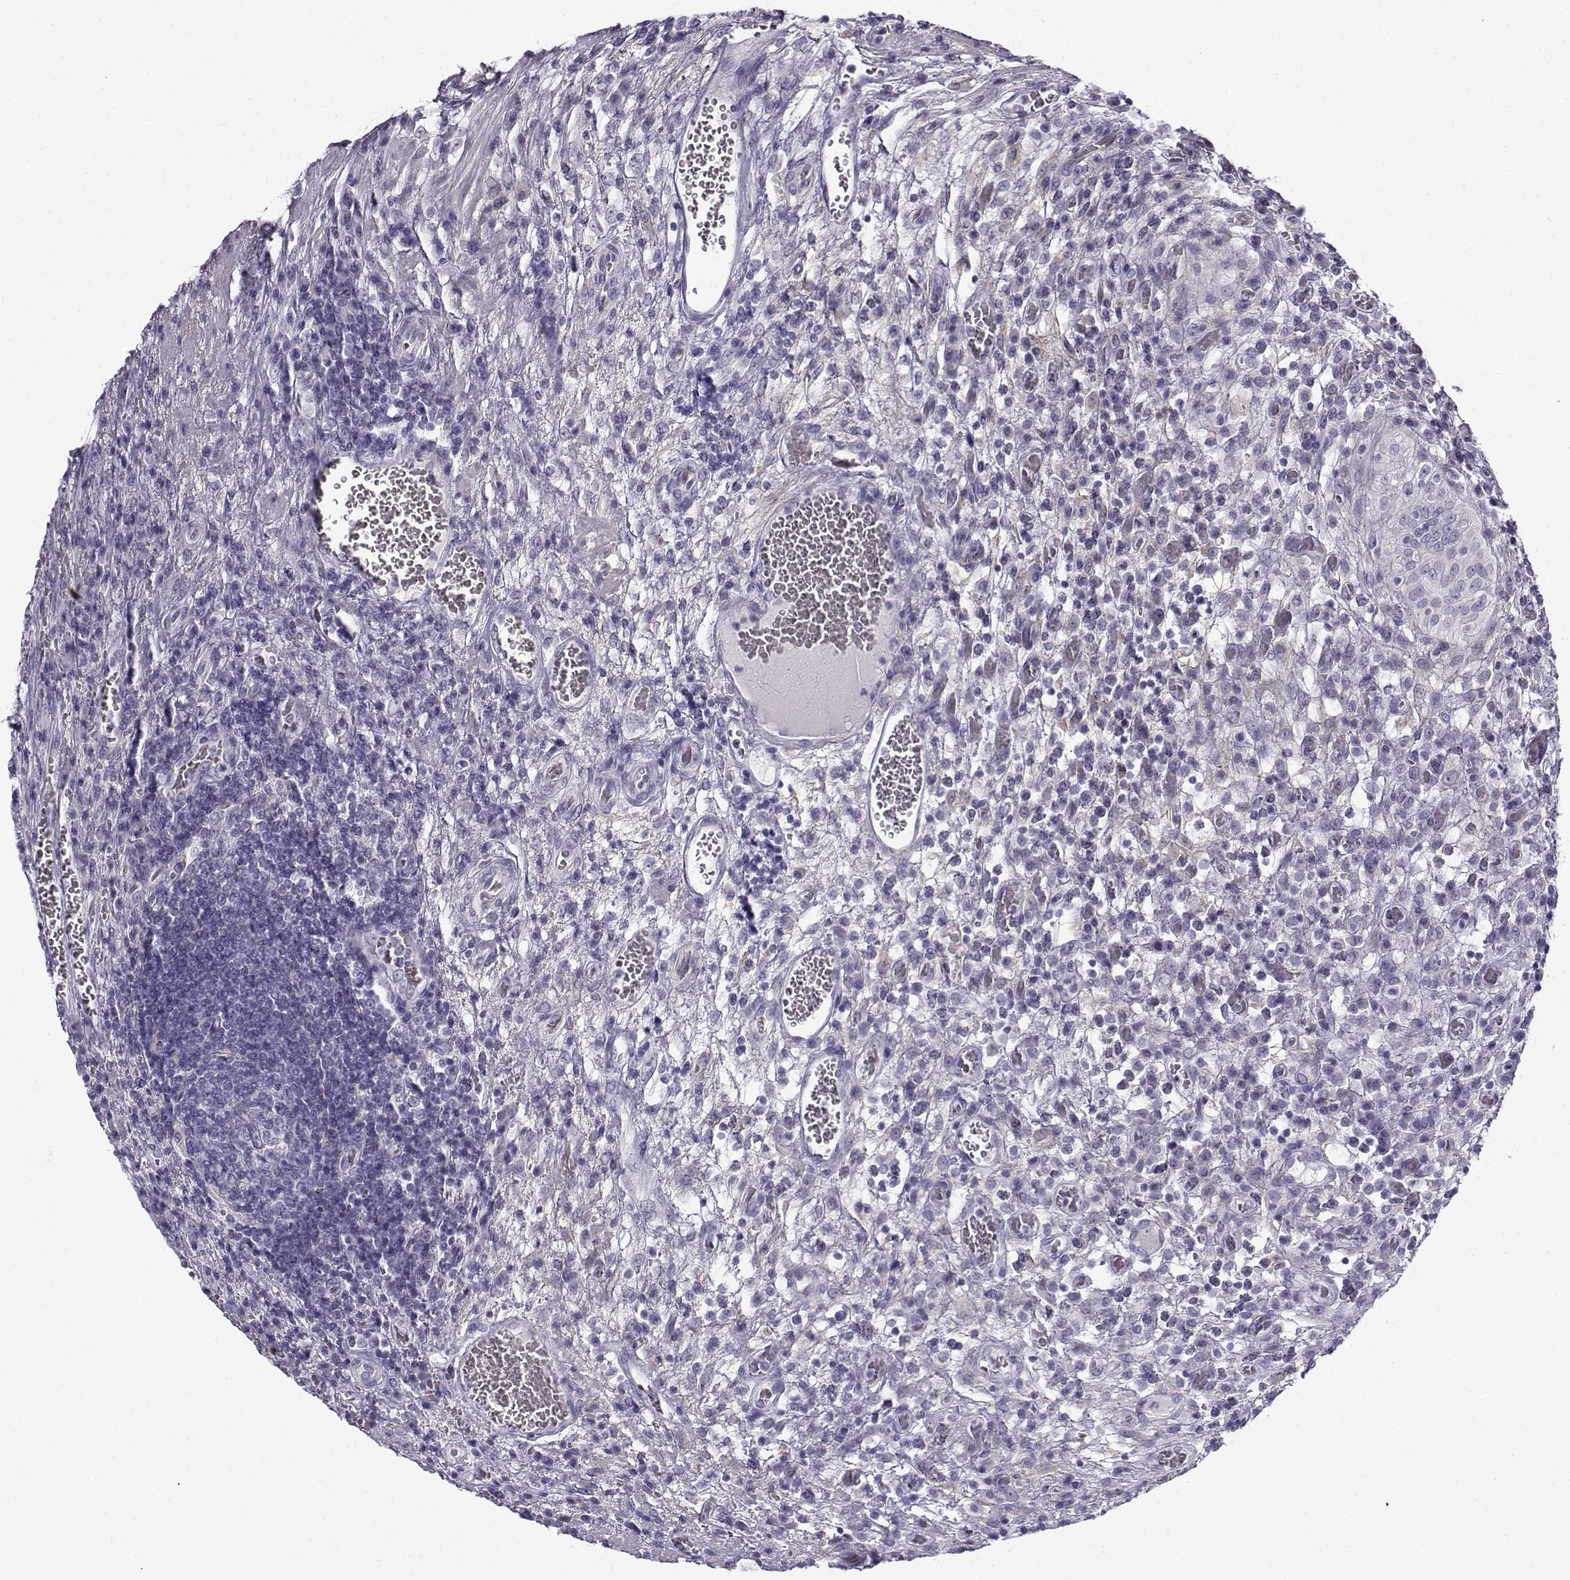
{"staining": {"intensity": "negative", "quantity": "none", "location": "none"}, "tissue": "urothelial cancer", "cell_type": "Tumor cells", "image_type": "cancer", "snomed": [{"axis": "morphology", "description": "Urothelial carcinoma, High grade"}, {"axis": "topography", "description": "Urinary bladder"}], "caption": "This is a micrograph of immunohistochemistry (IHC) staining of urothelial cancer, which shows no expression in tumor cells.", "gene": "GTSF1L", "patient": {"sex": "male", "age": 60}}